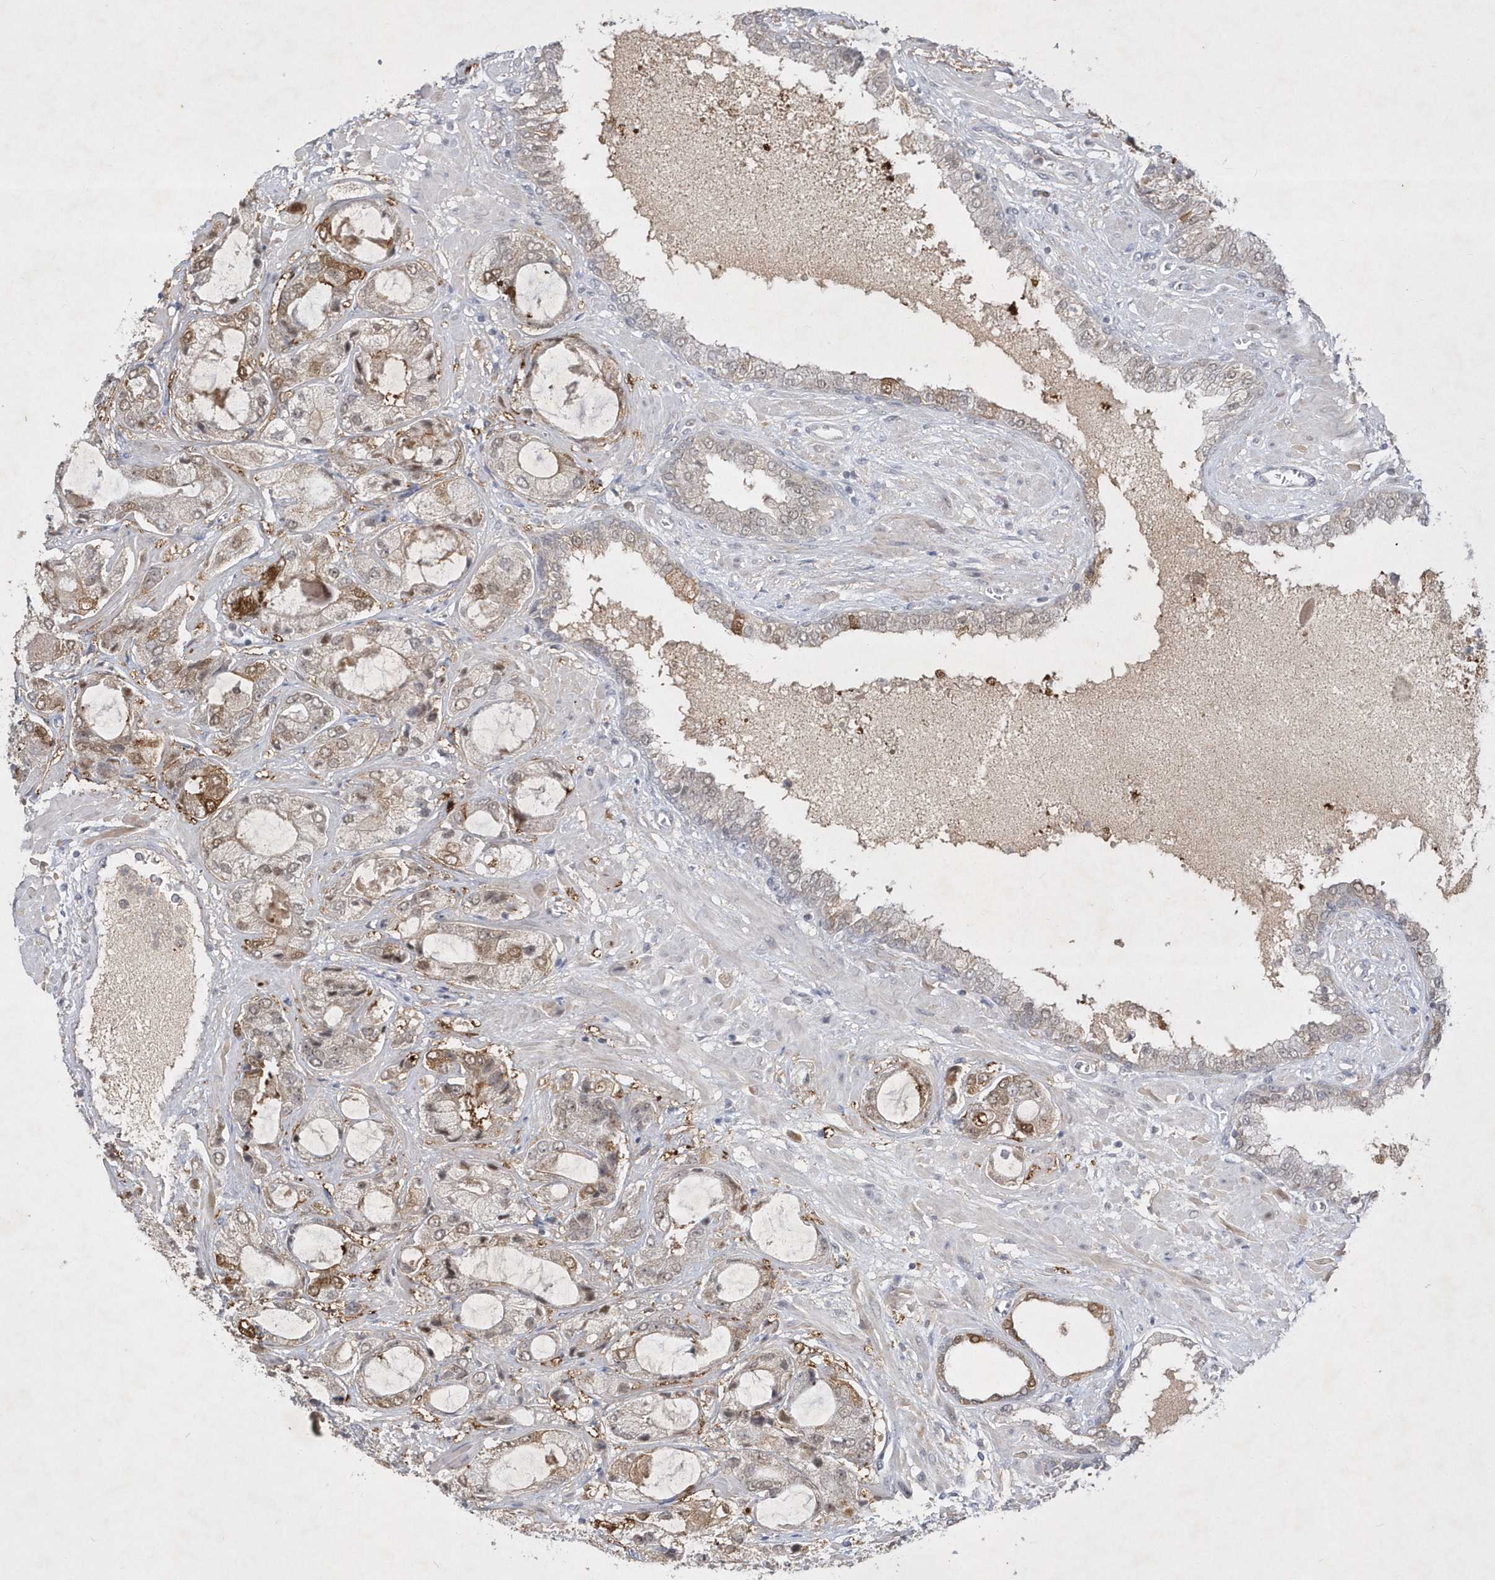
{"staining": {"intensity": "moderate", "quantity": "<25%", "location": "cytoplasmic/membranous,nuclear"}, "tissue": "prostate cancer", "cell_type": "Tumor cells", "image_type": "cancer", "snomed": [{"axis": "morphology", "description": "Adenocarcinoma, High grade"}, {"axis": "topography", "description": "Prostate"}], "caption": "Prostate high-grade adenocarcinoma tissue reveals moderate cytoplasmic/membranous and nuclear staining in approximately <25% of tumor cells", "gene": "CPSF3", "patient": {"sex": "male", "age": 59}}